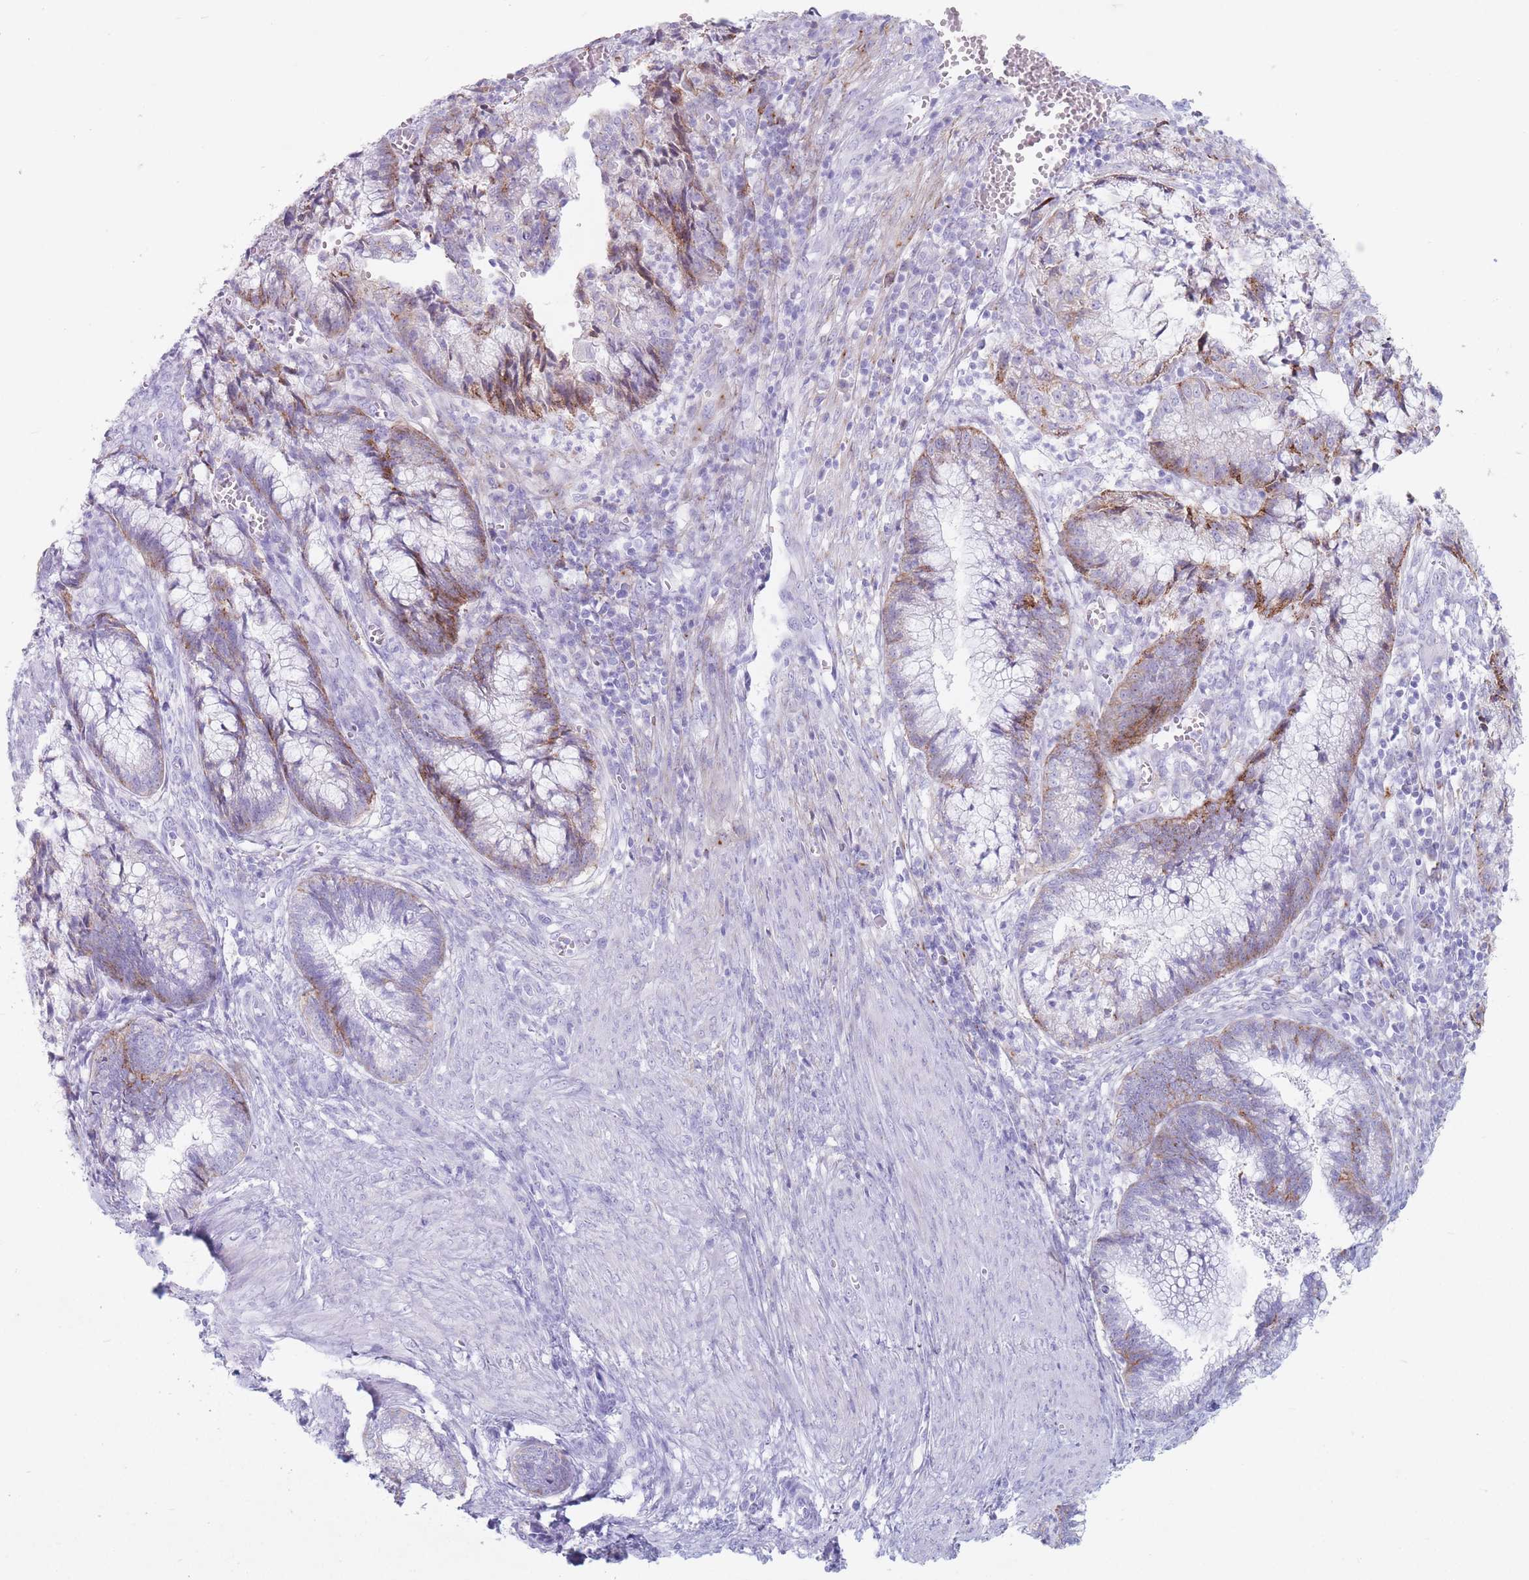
{"staining": {"intensity": "moderate", "quantity": "<25%", "location": "cytoplasmic/membranous"}, "tissue": "cervical cancer", "cell_type": "Tumor cells", "image_type": "cancer", "snomed": [{"axis": "morphology", "description": "Adenocarcinoma, NOS"}, {"axis": "topography", "description": "Cervix"}], "caption": "The micrograph demonstrates immunohistochemical staining of cervical cancer (adenocarcinoma). There is moderate cytoplasmic/membranous expression is seen in approximately <25% of tumor cells.", "gene": "ST3GAL5", "patient": {"sex": "female", "age": 44}}